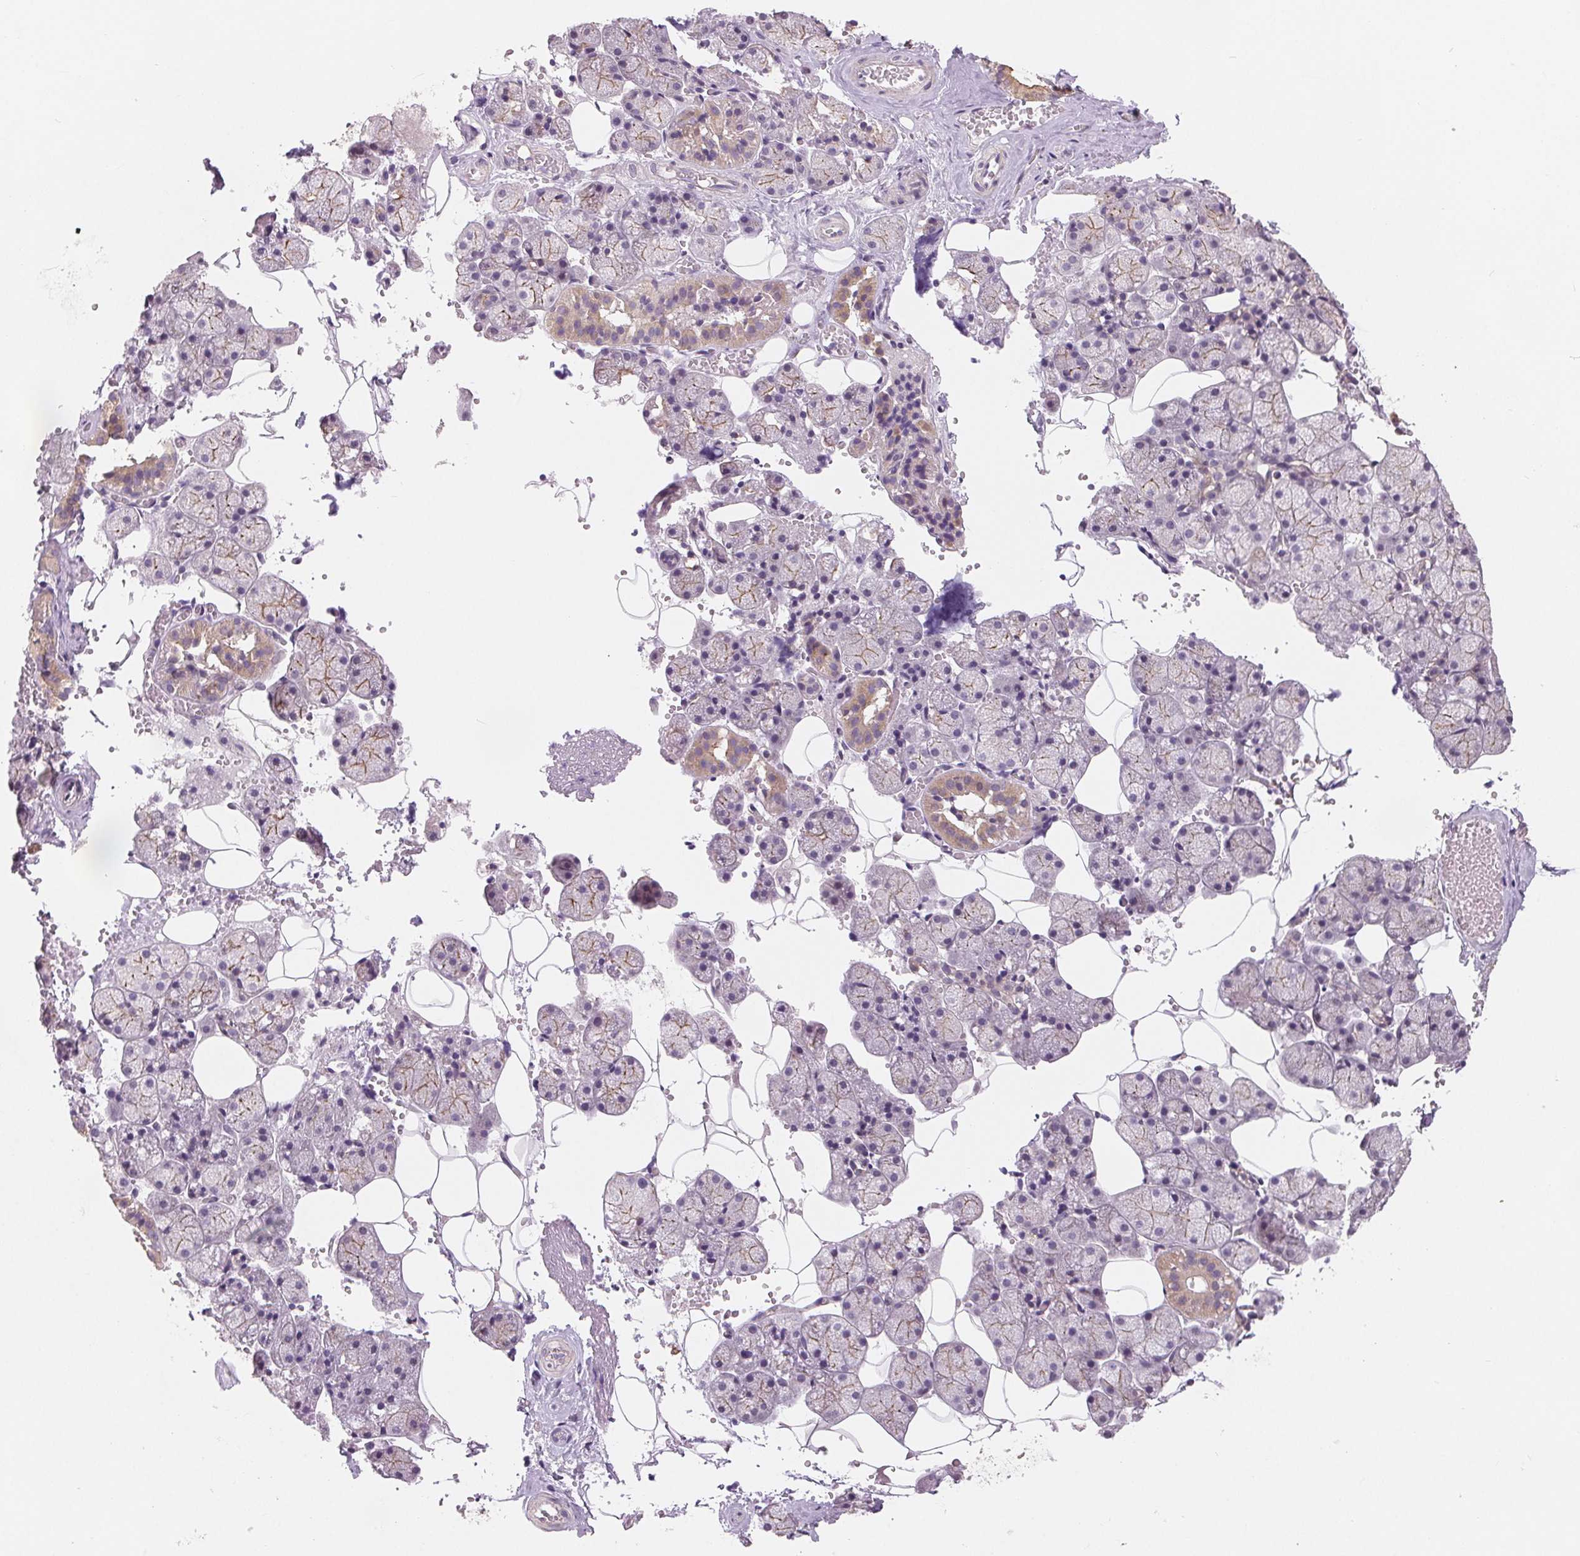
{"staining": {"intensity": "moderate", "quantity": "<25%", "location": "cytoplasmic/membranous"}, "tissue": "salivary gland", "cell_type": "Glandular cells", "image_type": "normal", "snomed": [{"axis": "morphology", "description": "Normal tissue, NOS"}, {"axis": "topography", "description": "Salivary gland"}], "caption": "Protein staining of normal salivary gland shows moderate cytoplasmic/membranous staining in about <25% of glandular cells.", "gene": "VTCN1", "patient": {"sex": "male", "age": 38}}